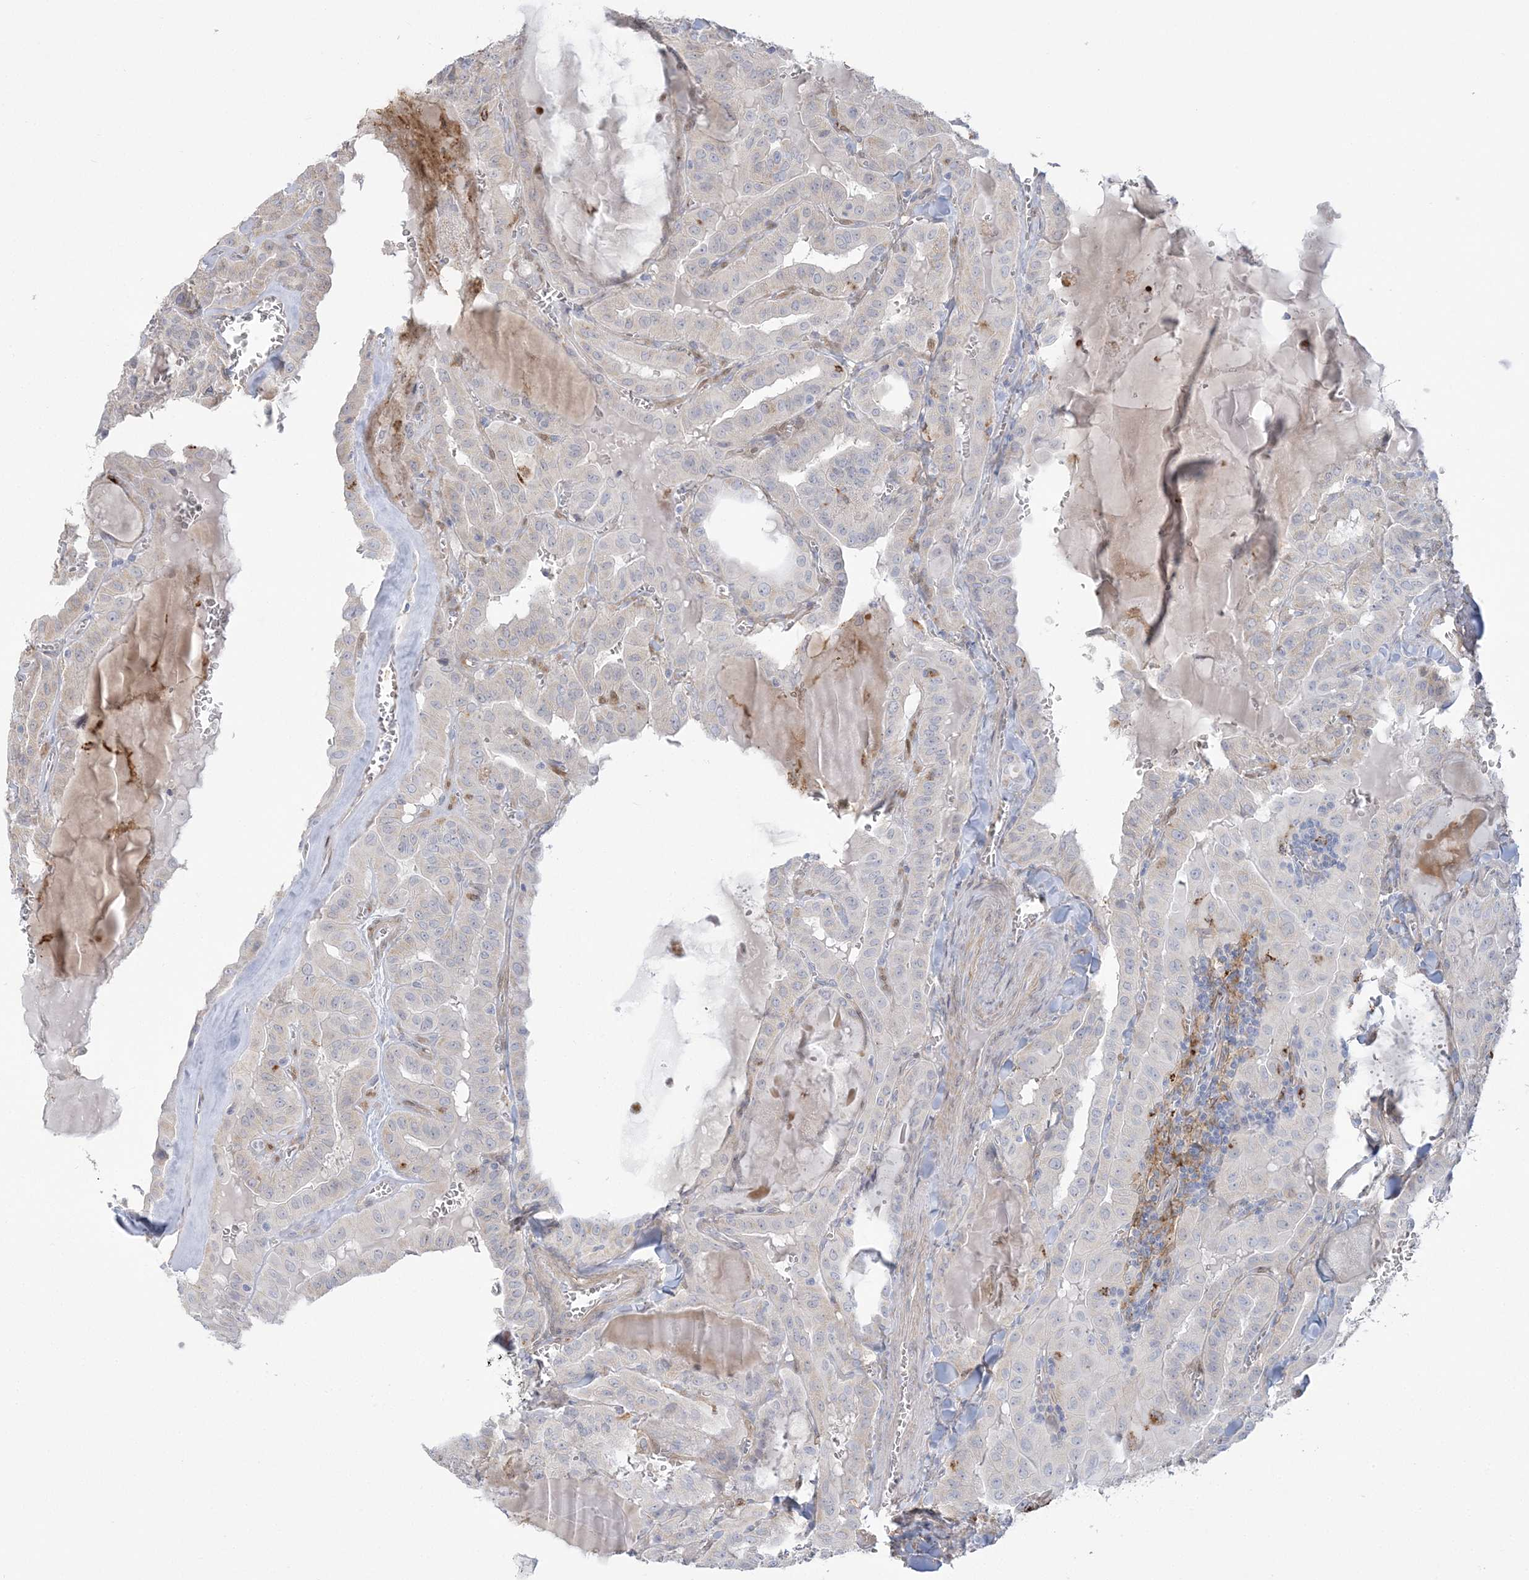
{"staining": {"intensity": "negative", "quantity": "none", "location": "none"}, "tissue": "thyroid cancer", "cell_type": "Tumor cells", "image_type": "cancer", "snomed": [{"axis": "morphology", "description": "Papillary adenocarcinoma, NOS"}, {"axis": "topography", "description": "Thyroid gland"}], "caption": "Immunohistochemistry of thyroid cancer (papillary adenocarcinoma) exhibits no staining in tumor cells. The staining was performed using DAB to visualize the protein expression in brown, while the nuclei were stained in blue with hematoxylin (Magnification: 20x).", "gene": "HAAO", "patient": {"sex": "male", "age": 52}}